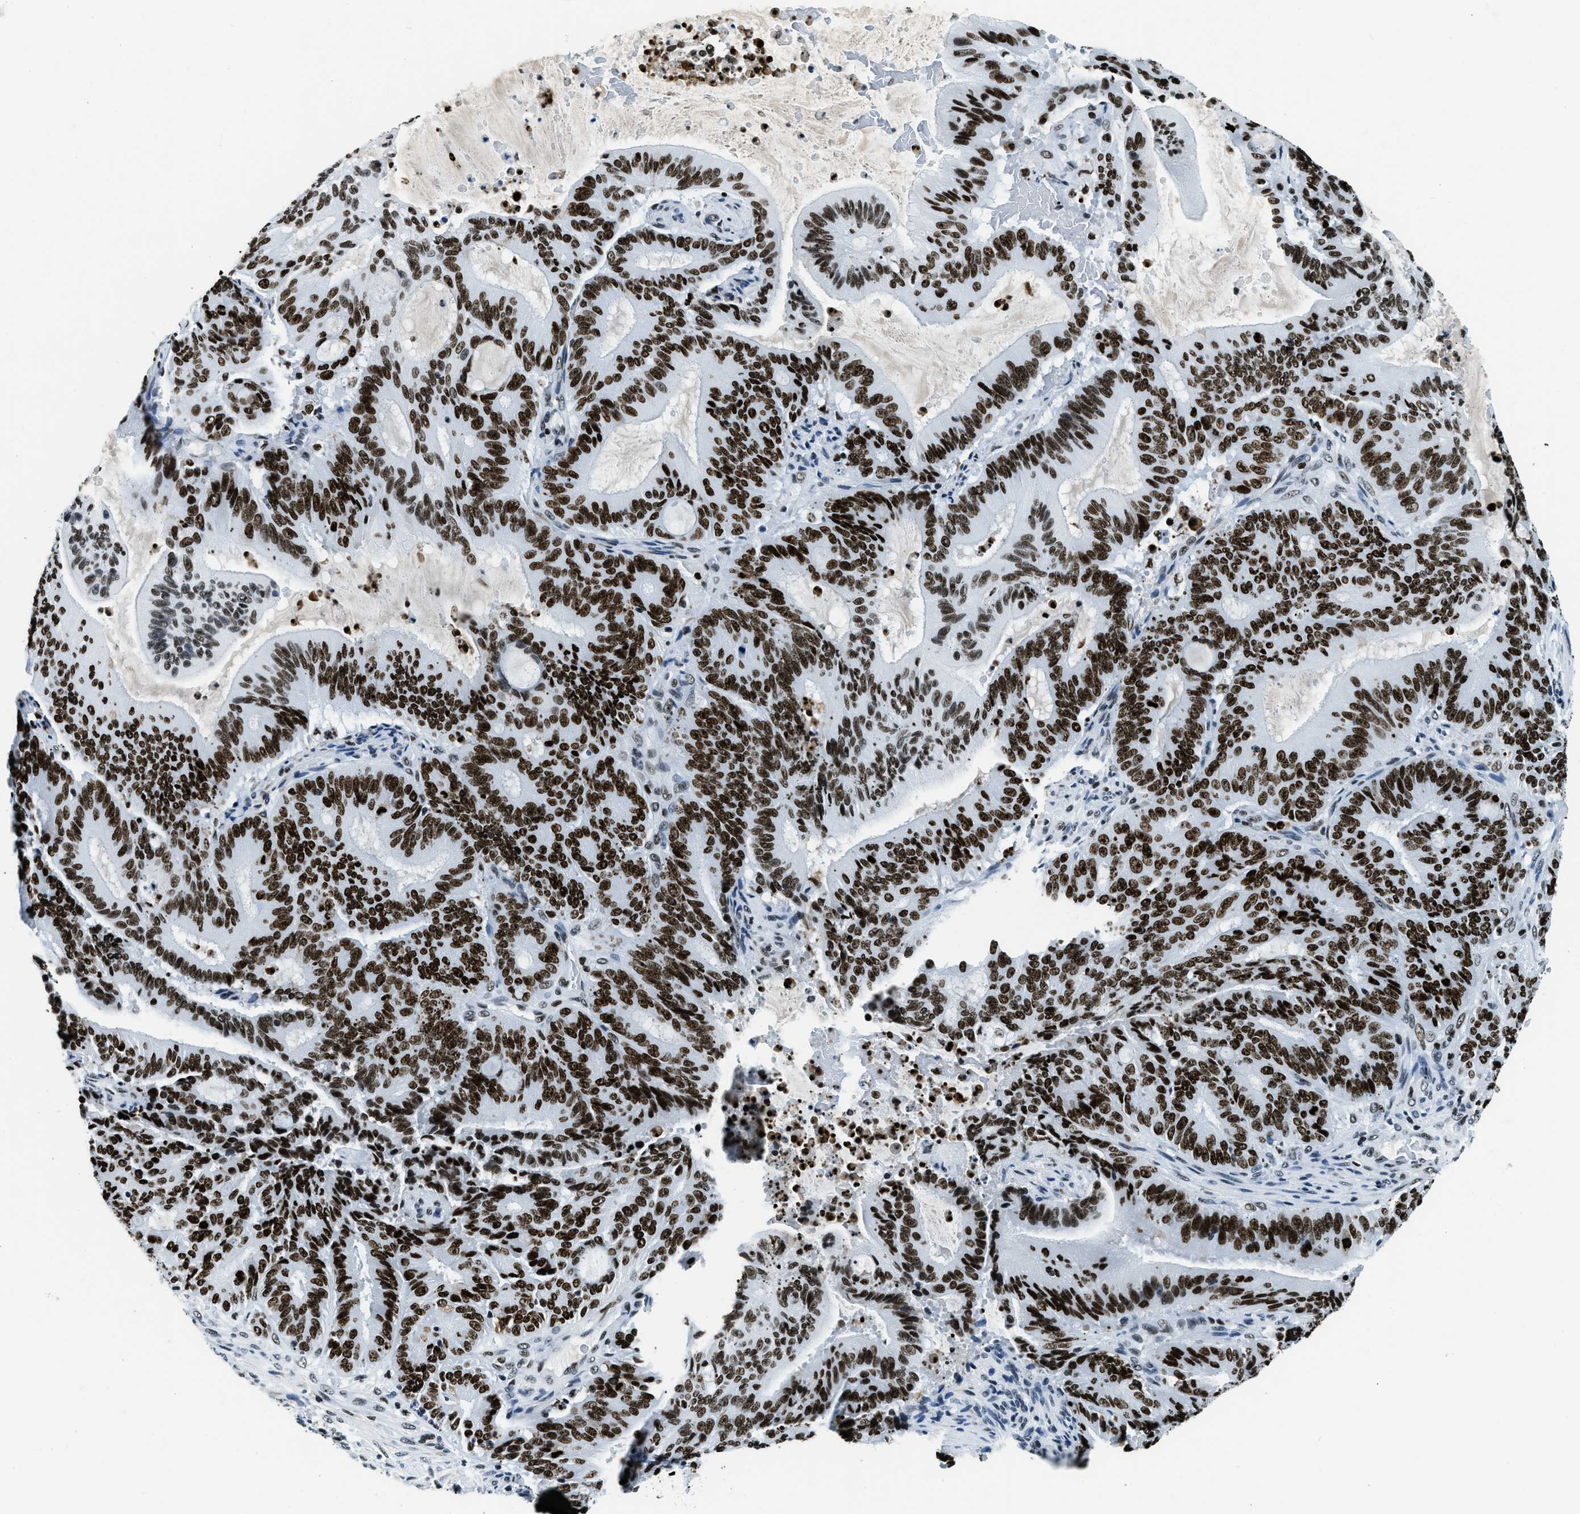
{"staining": {"intensity": "strong", "quantity": ">75%", "location": "nuclear"}, "tissue": "liver cancer", "cell_type": "Tumor cells", "image_type": "cancer", "snomed": [{"axis": "morphology", "description": "Normal tissue, NOS"}, {"axis": "morphology", "description": "Cholangiocarcinoma"}, {"axis": "topography", "description": "Liver"}, {"axis": "topography", "description": "Peripheral nerve tissue"}], "caption": "DAB (3,3'-diaminobenzidine) immunohistochemical staining of liver cancer demonstrates strong nuclear protein positivity in about >75% of tumor cells.", "gene": "TOP1", "patient": {"sex": "female", "age": 73}}